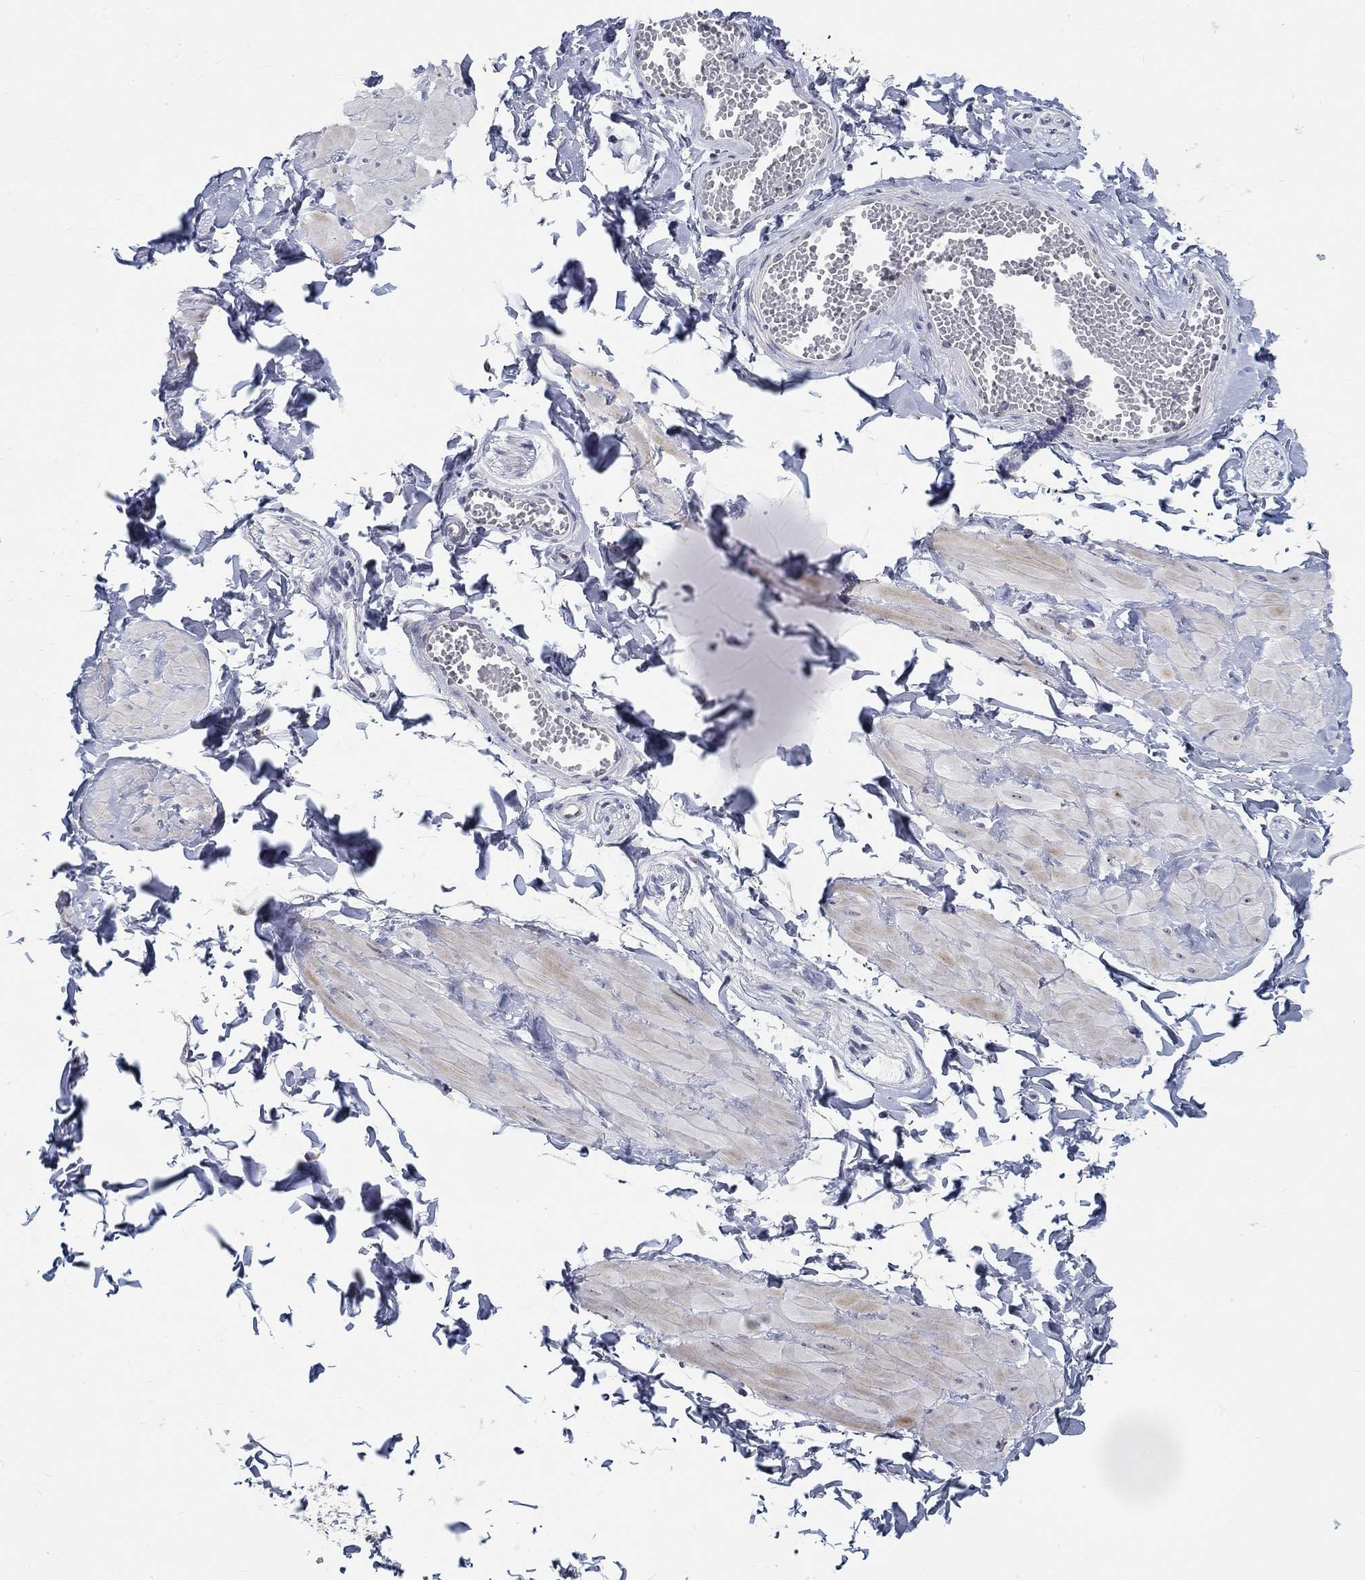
{"staining": {"intensity": "negative", "quantity": "none", "location": "none"}, "tissue": "adipose tissue", "cell_type": "Adipocytes", "image_type": "normal", "snomed": [{"axis": "morphology", "description": "Normal tissue, NOS"}, {"axis": "topography", "description": "Smooth muscle"}, {"axis": "topography", "description": "Peripheral nerve tissue"}], "caption": "The photomicrograph displays no significant positivity in adipocytes of adipose tissue. (Brightfield microscopy of DAB immunohistochemistry (IHC) at high magnification).", "gene": "SMIM18", "patient": {"sex": "male", "age": 22}}